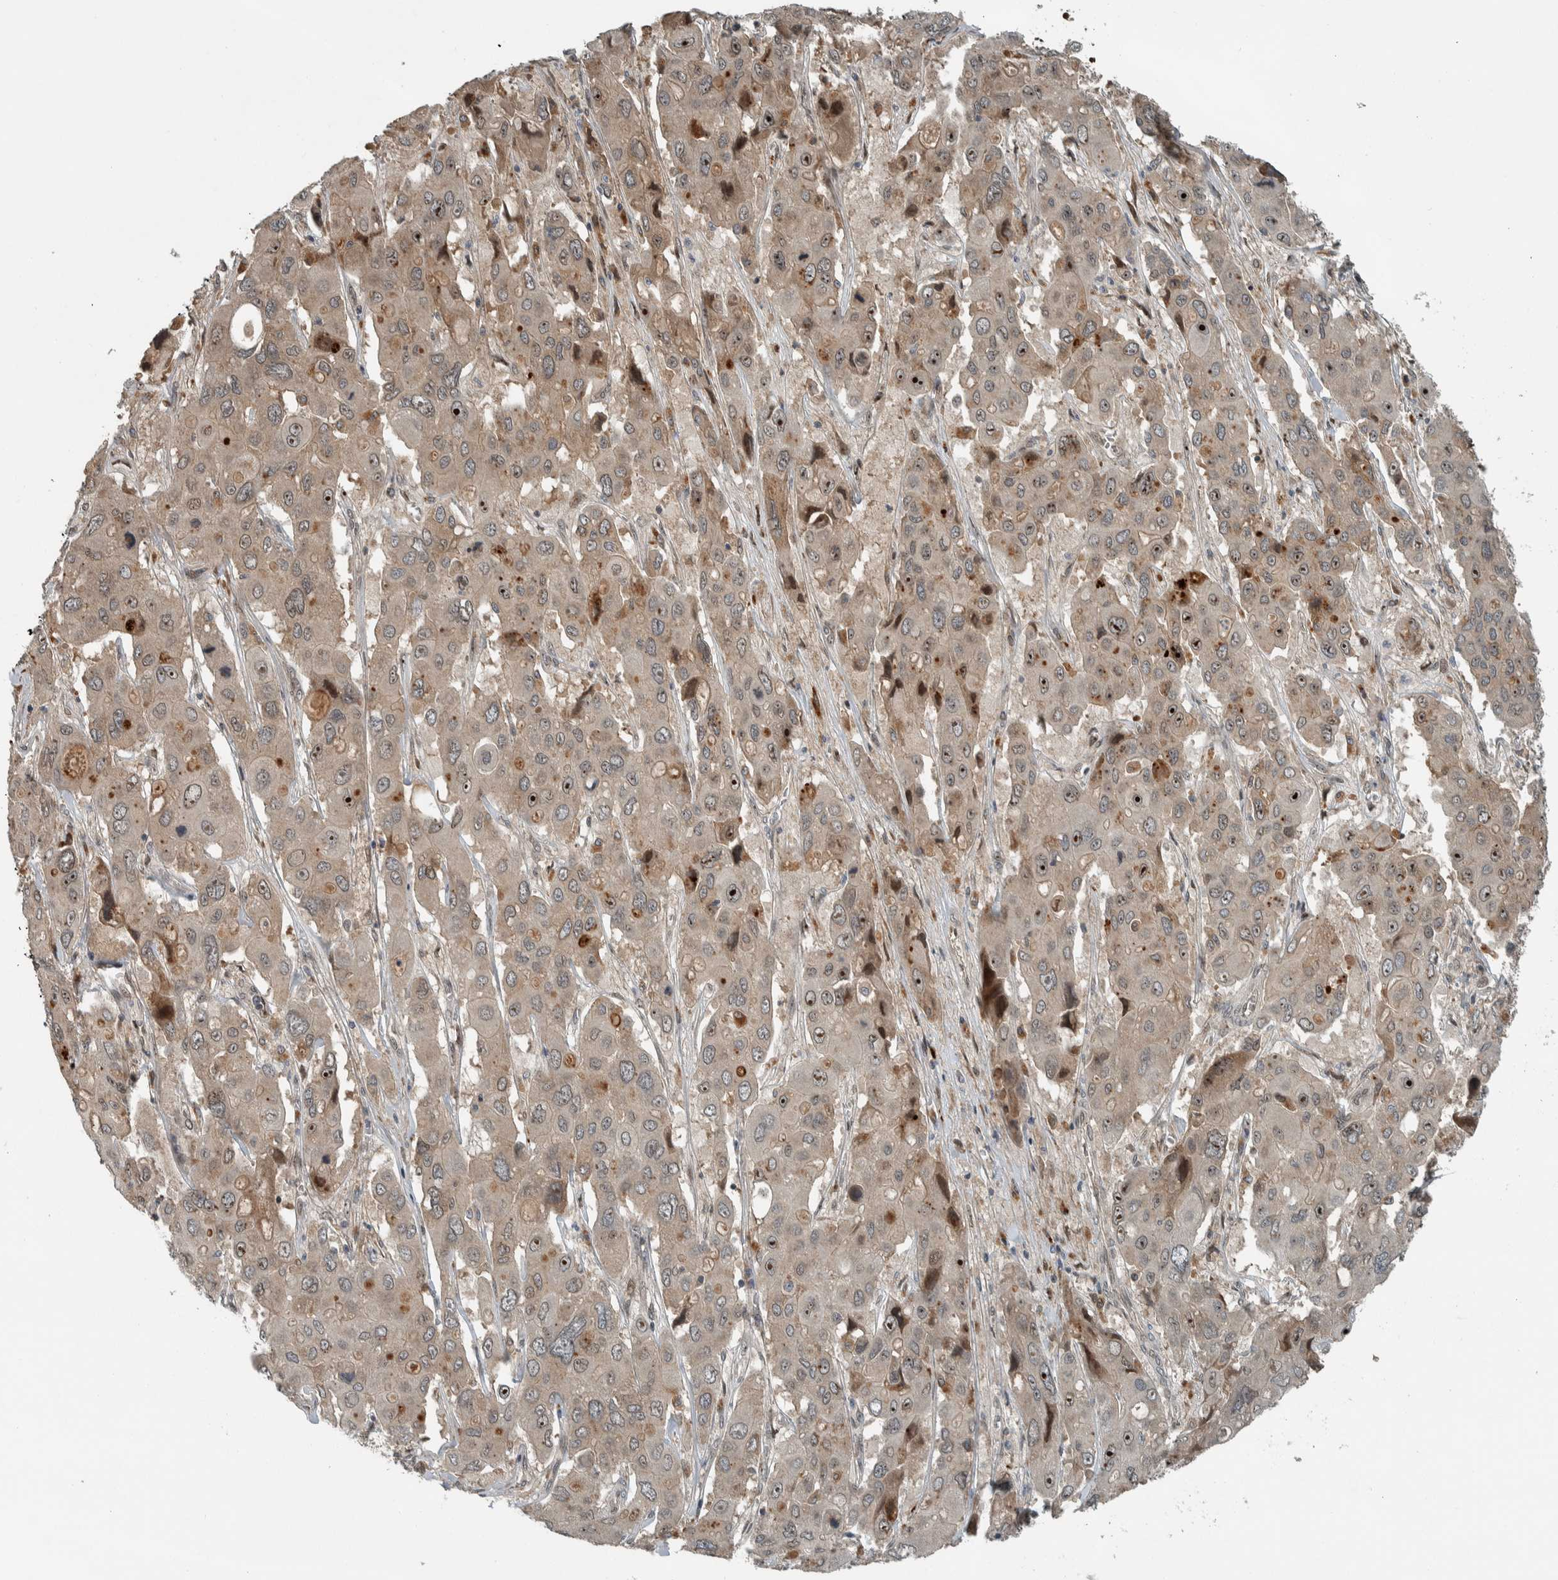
{"staining": {"intensity": "moderate", "quantity": "25%-75%", "location": "cytoplasmic/membranous,nuclear"}, "tissue": "liver cancer", "cell_type": "Tumor cells", "image_type": "cancer", "snomed": [{"axis": "morphology", "description": "Cholangiocarcinoma"}, {"axis": "topography", "description": "Liver"}], "caption": "IHC histopathology image of neoplastic tissue: human liver cancer stained using immunohistochemistry (IHC) displays medium levels of moderate protein expression localized specifically in the cytoplasmic/membranous and nuclear of tumor cells, appearing as a cytoplasmic/membranous and nuclear brown color.", "gene": "XPO5", "patient": {"sex": "male", "age": 67}}